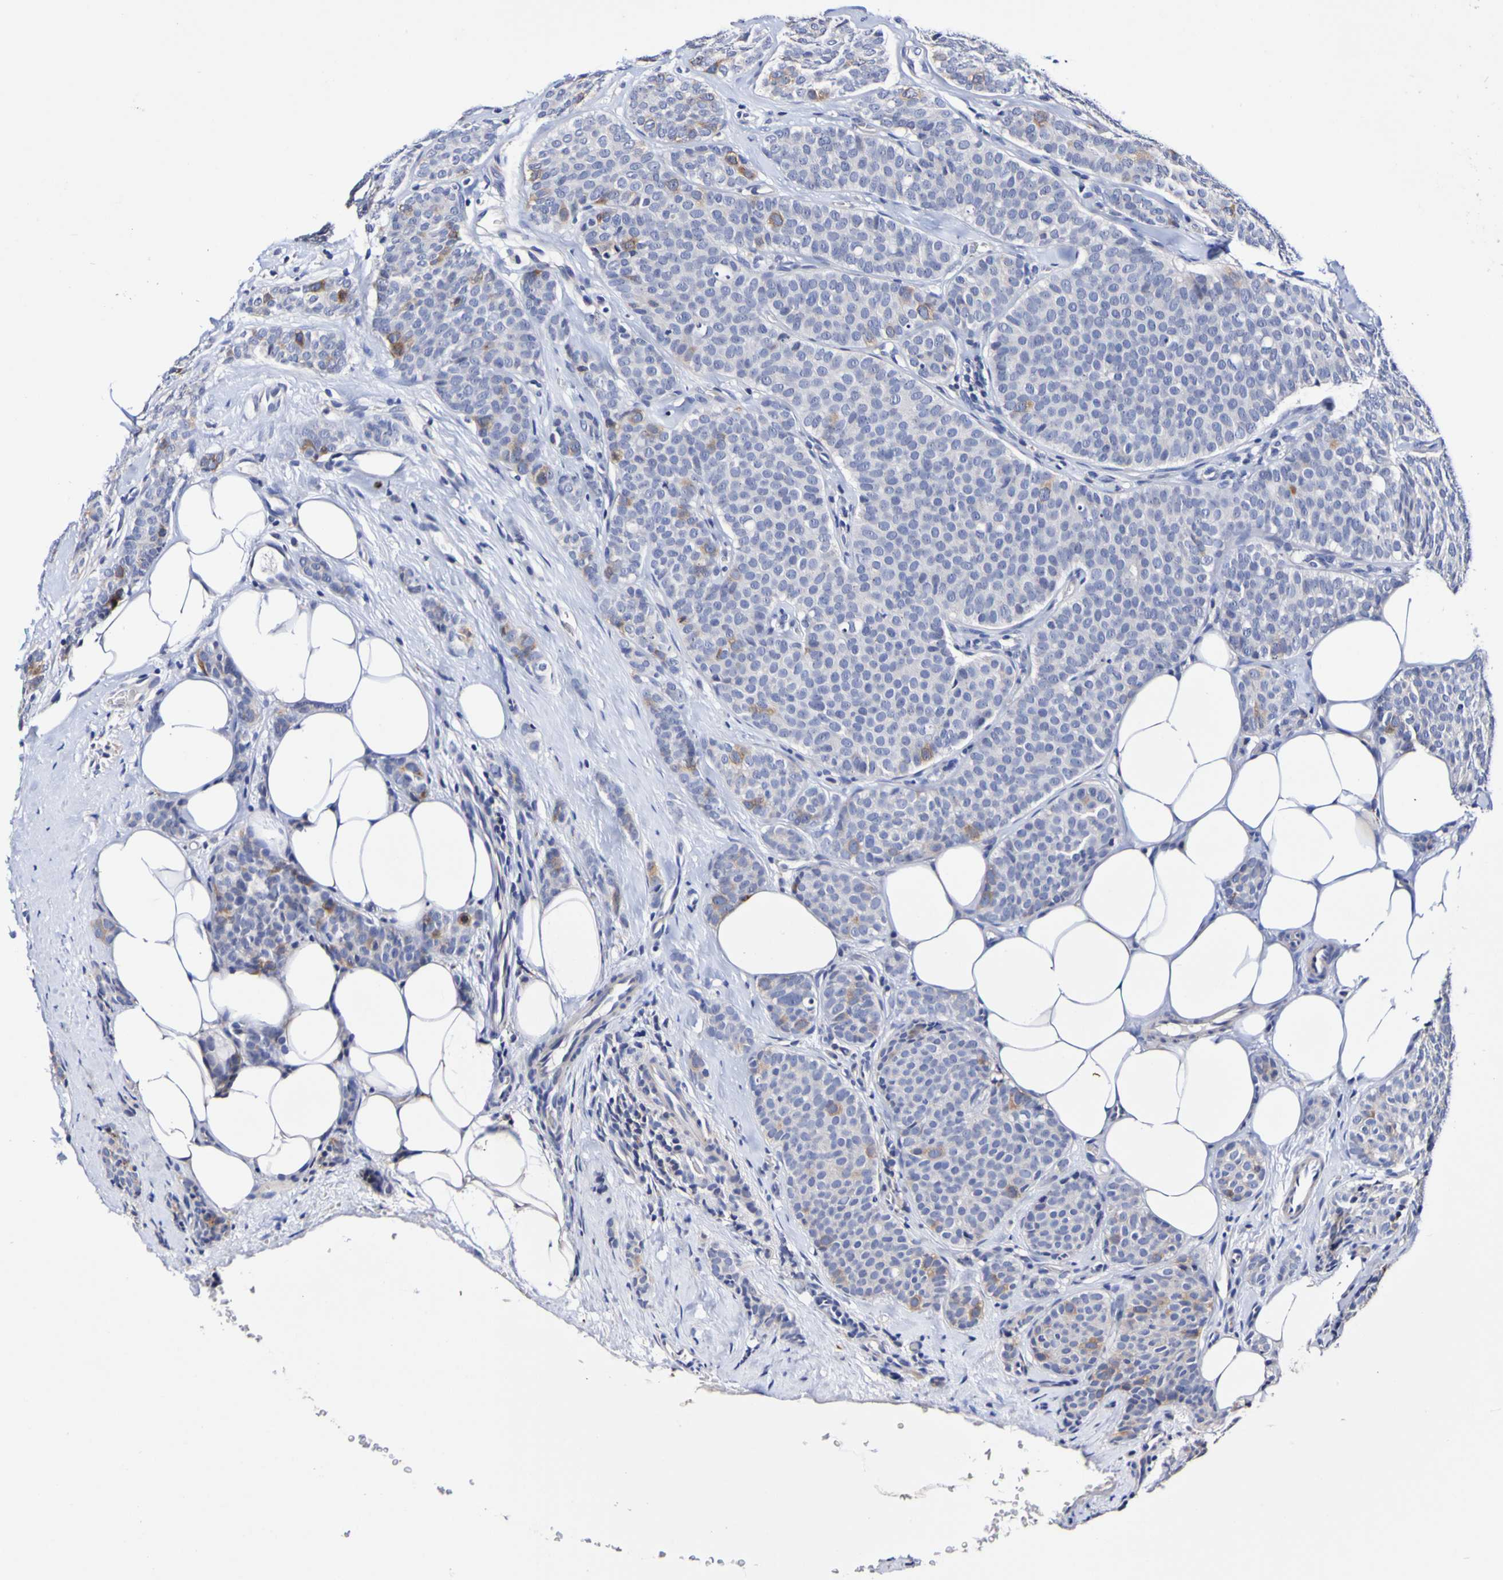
{"staining": {"intensity": "moderate", "quantity": "<25%", "location": "cytoplasmic/membranous"}, "tissue": "breast cancer", "cell_type": "Tumor cells", "image_type": "cancer", "snomed": [{"axis": "morphology", "description": "Lobular carcinoma"}, {"axis": "topography", "description": "Skin"}, {"axis": "topography", "description": "Breast"}], "caption": "Protein staining displays moderate cytoplasmic/membranous staining in about <25% of tumor cells in breast cancer.", "gene": "ACVR1C", "patient": {"sex": "female", "age": 46}}